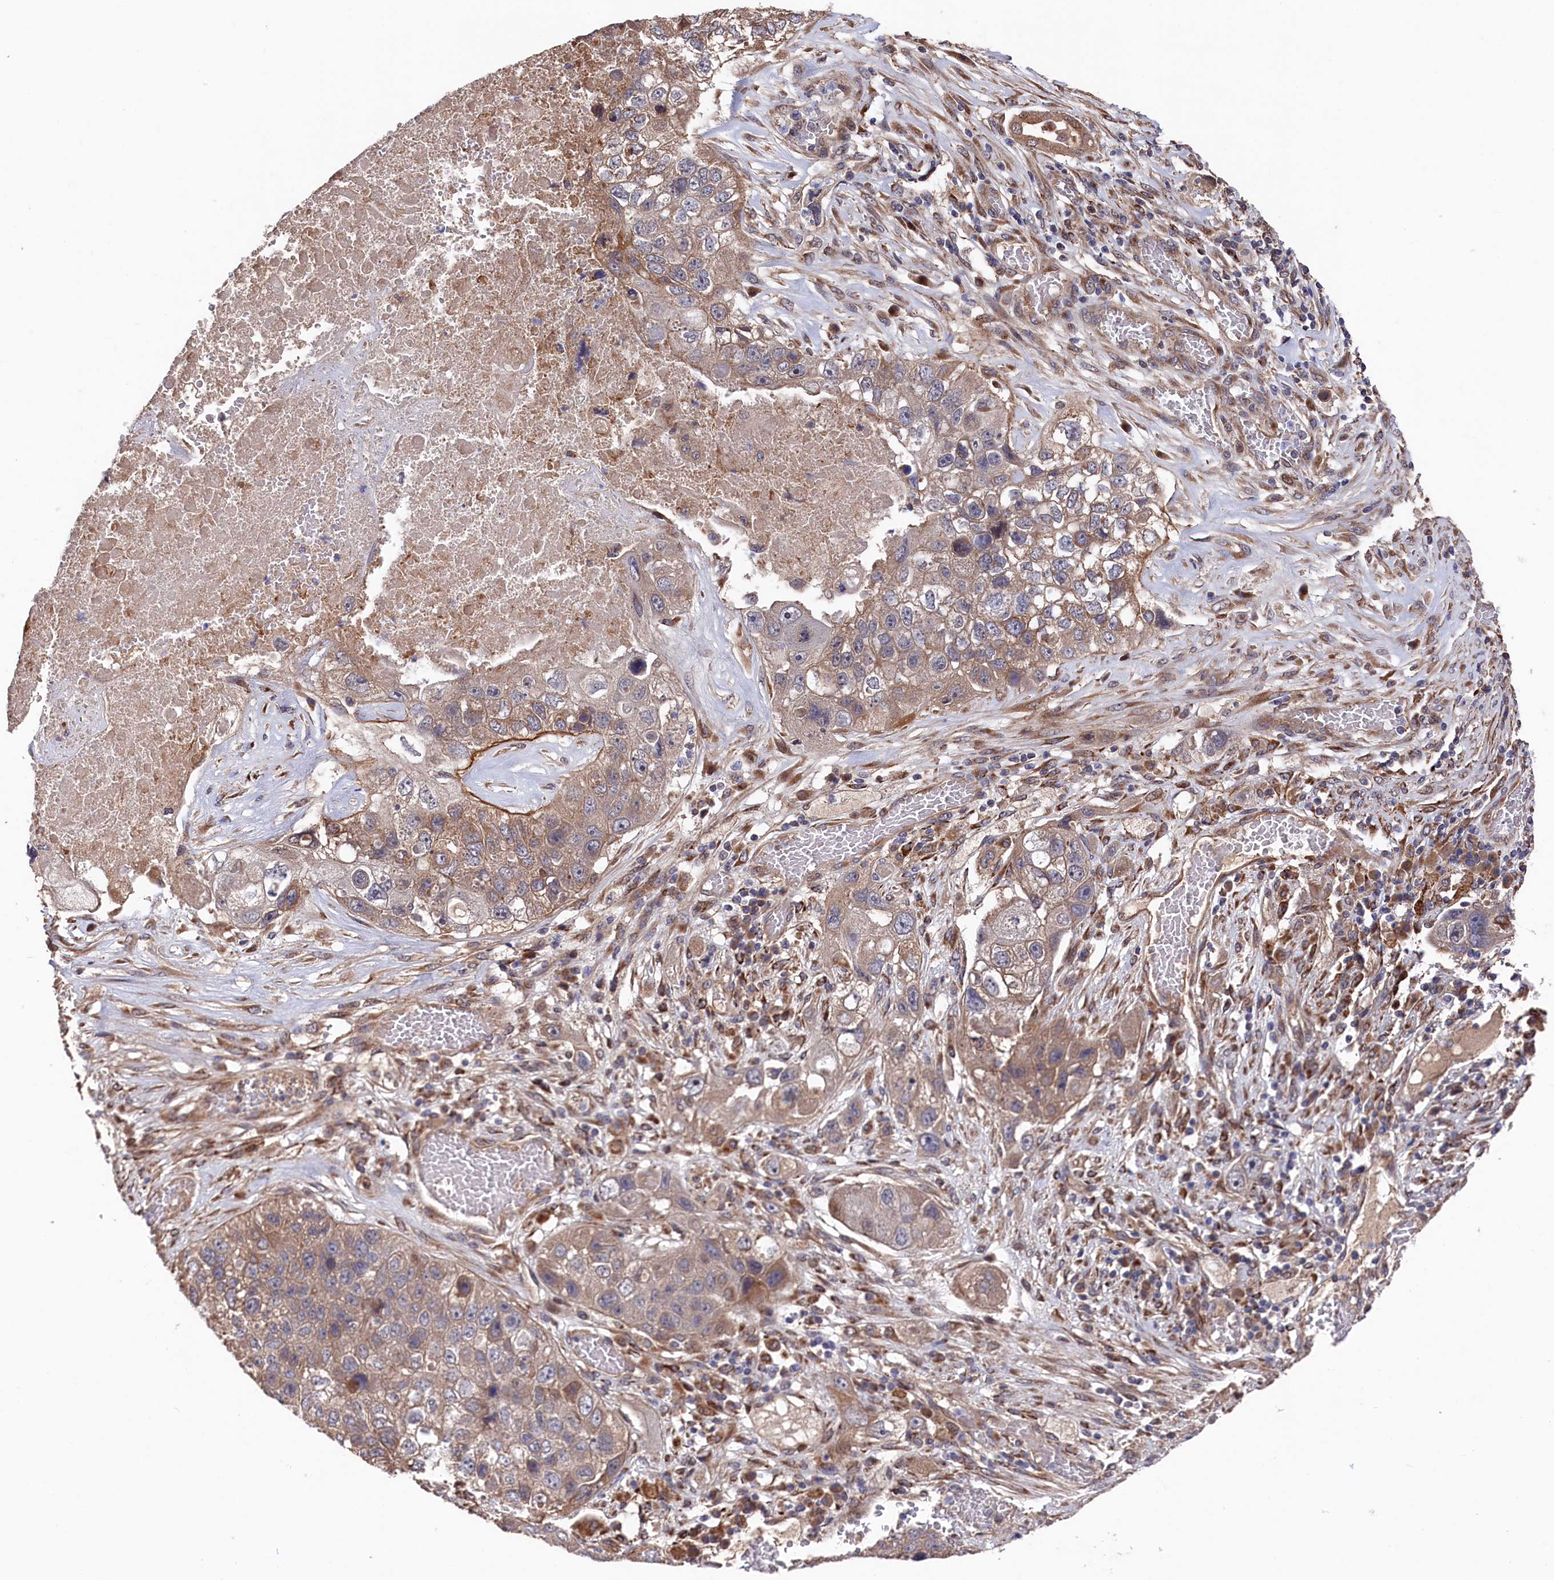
{"staining": {"intensity": "moderate", "quantity": "<25%", "location": "cytoplasmic/membranous"}, "tissue": "lung cancer", "cell_type": "Tumor cells", "image_type": "cancer", "snomed": [{"axis": "morphology", "description": "Squamous cell carcinoma, NOS"}, {"axis": "topography", "description": "Lung"}], "caption": "Tumor cells exhibit low levels of moderate cytoplasmic/membranous positivity in approximately <25% of cells in lung squamous cell carcinoma.", "gene": "SLC12A4", "patient": {"sex": "male", "age": 61}}